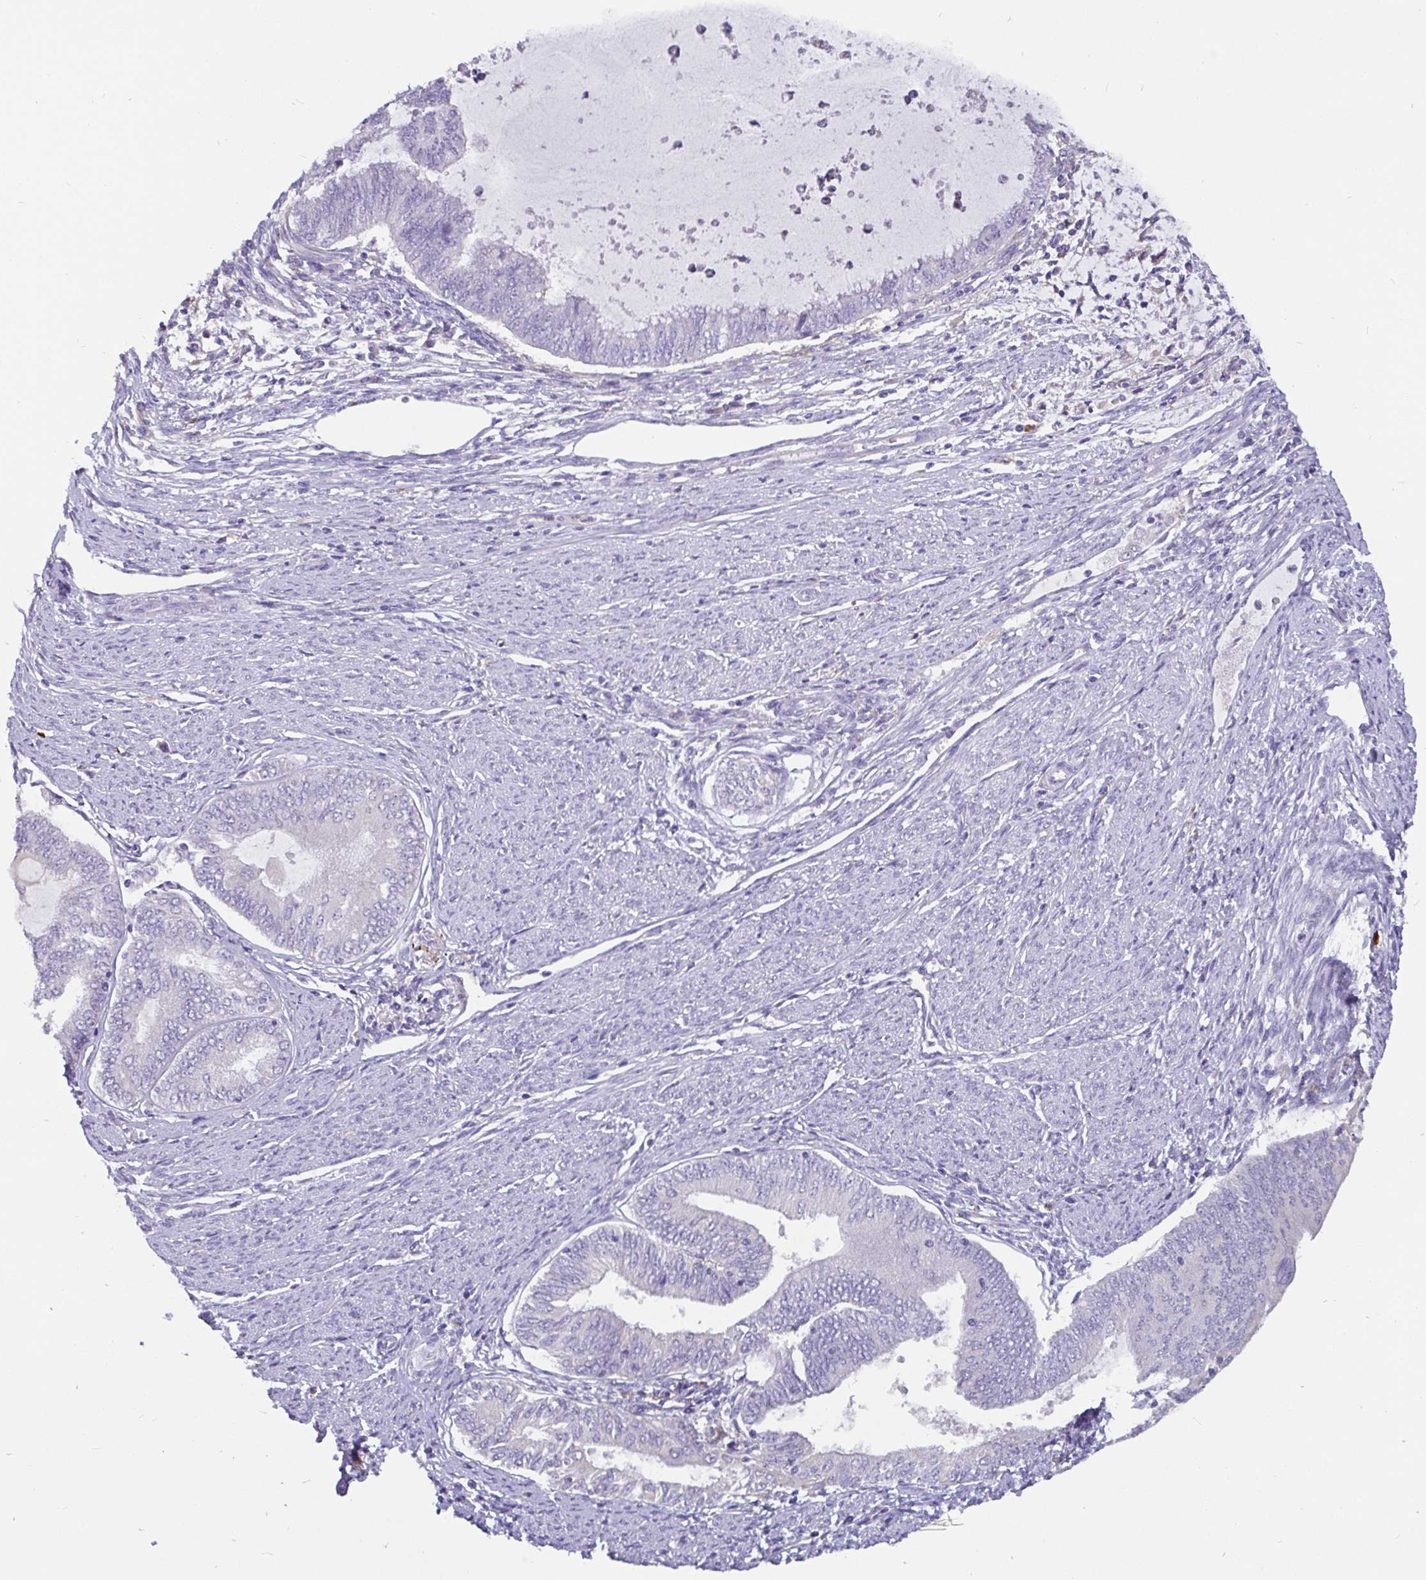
{"staining": {"intensity": "negative", "quantity": "none", "location": "none"}, "tissue": "endometrial cancer", "cell_type": "Tumor cells", "image_type": "cancer", "snomed": [{"axis": "morphology", "description": "Adenocarcinoma, NOS"}, {"axis": "topography", "description": "Endometrium"}], "caption": "A histopathology image of endometrial cancer stained for a protein exhibits no brown staining in tumor cells.", "gene": "ADAMTS6", "patient": {"sex": "female", "age": 79}}